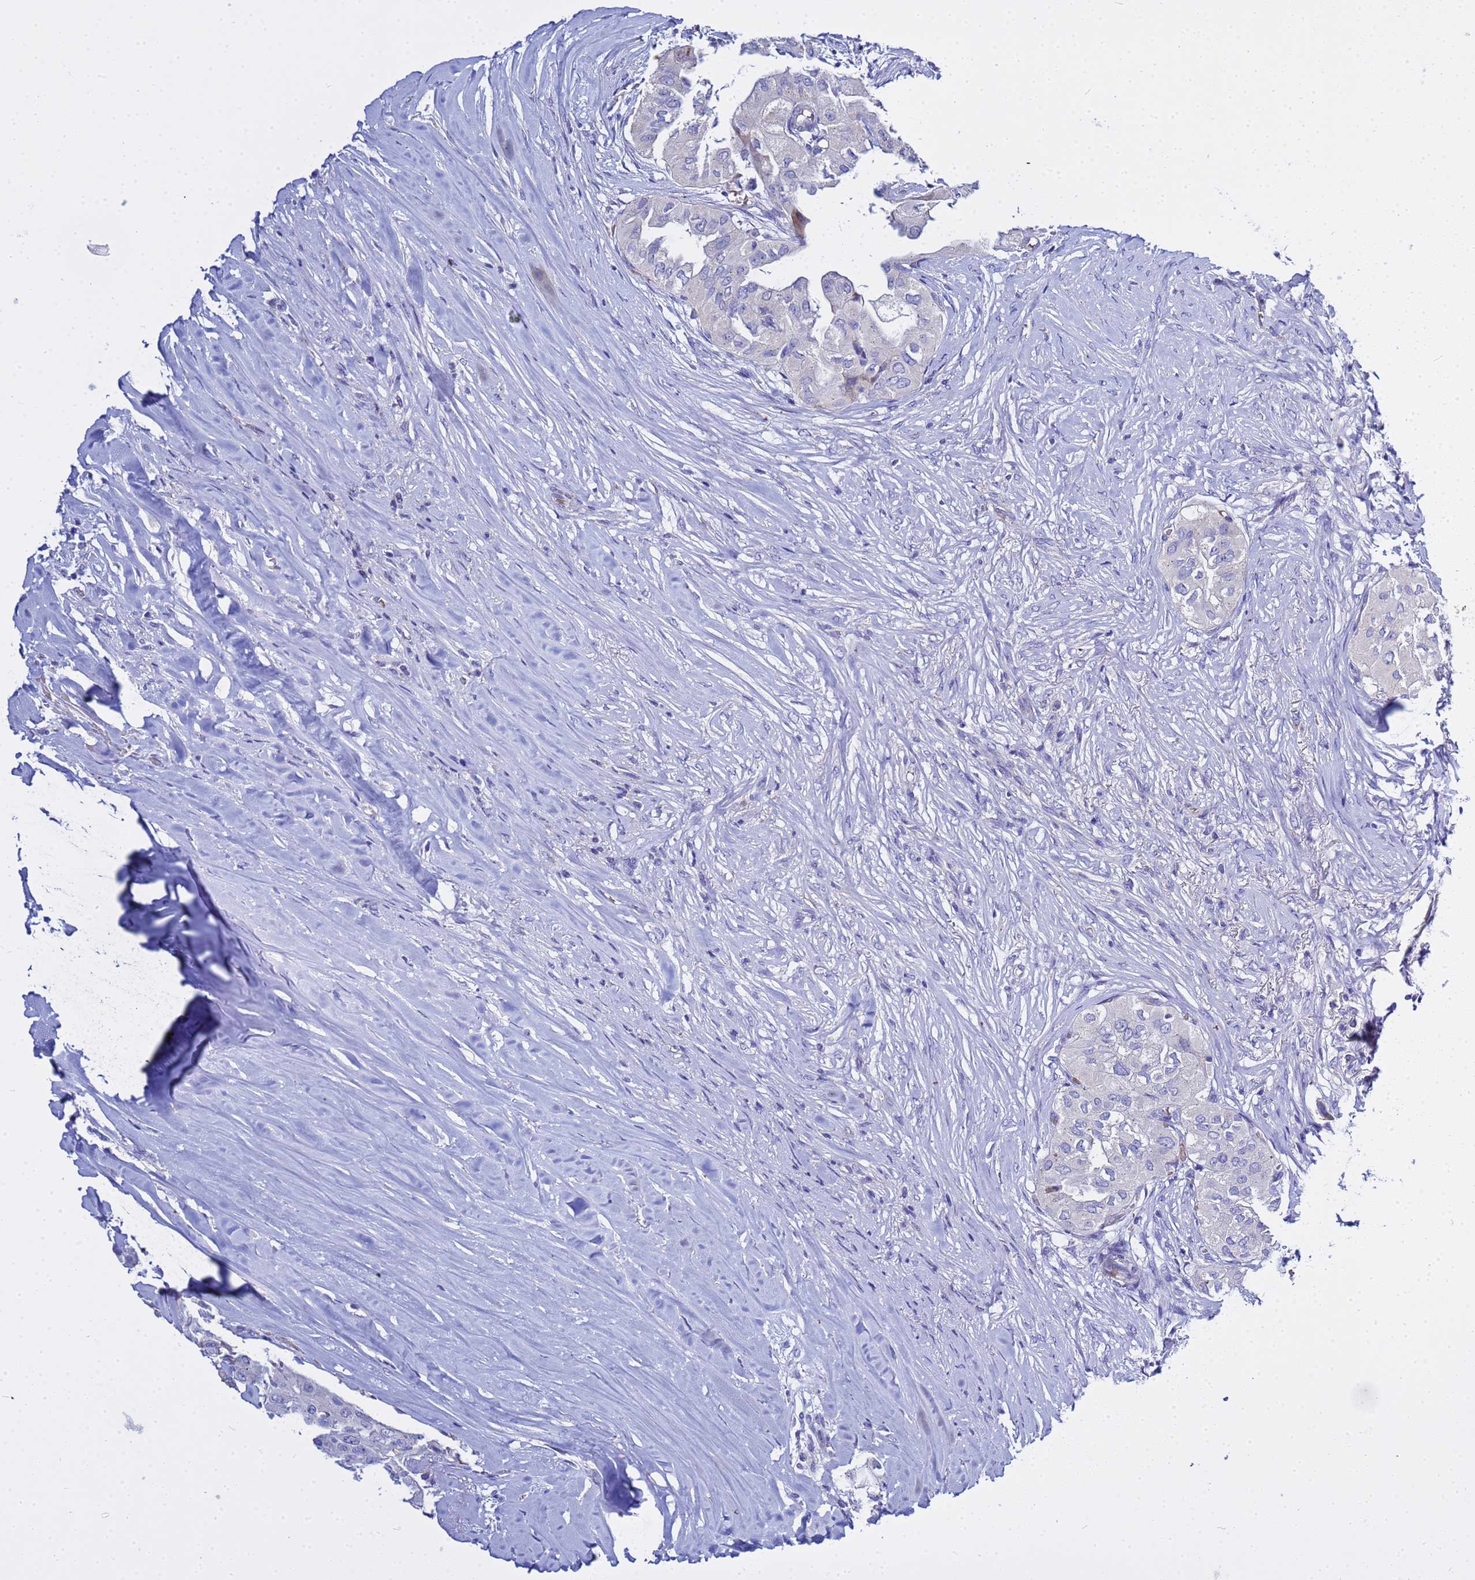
{"staining": {"intensity": "negative", "quantity": "none", "location": "none"}, "tissue": "thyroid cancer", "cell_type": "Tumor cells", "image_type": "cancer", "snomed": [{"axis": "morphology", "description": "Papillary adenocarcinoma, NOS"}, {"axis": "topography", "description": "Thyroid gland"}], "caption": "This is an immunohistochemistry (IHC) micrograph of thyroid cancer (papillary adenocarcinoma). There is no staining in tumor cells.", "gene": "USP18", "patient": {"sex": "female", "age": 59}}